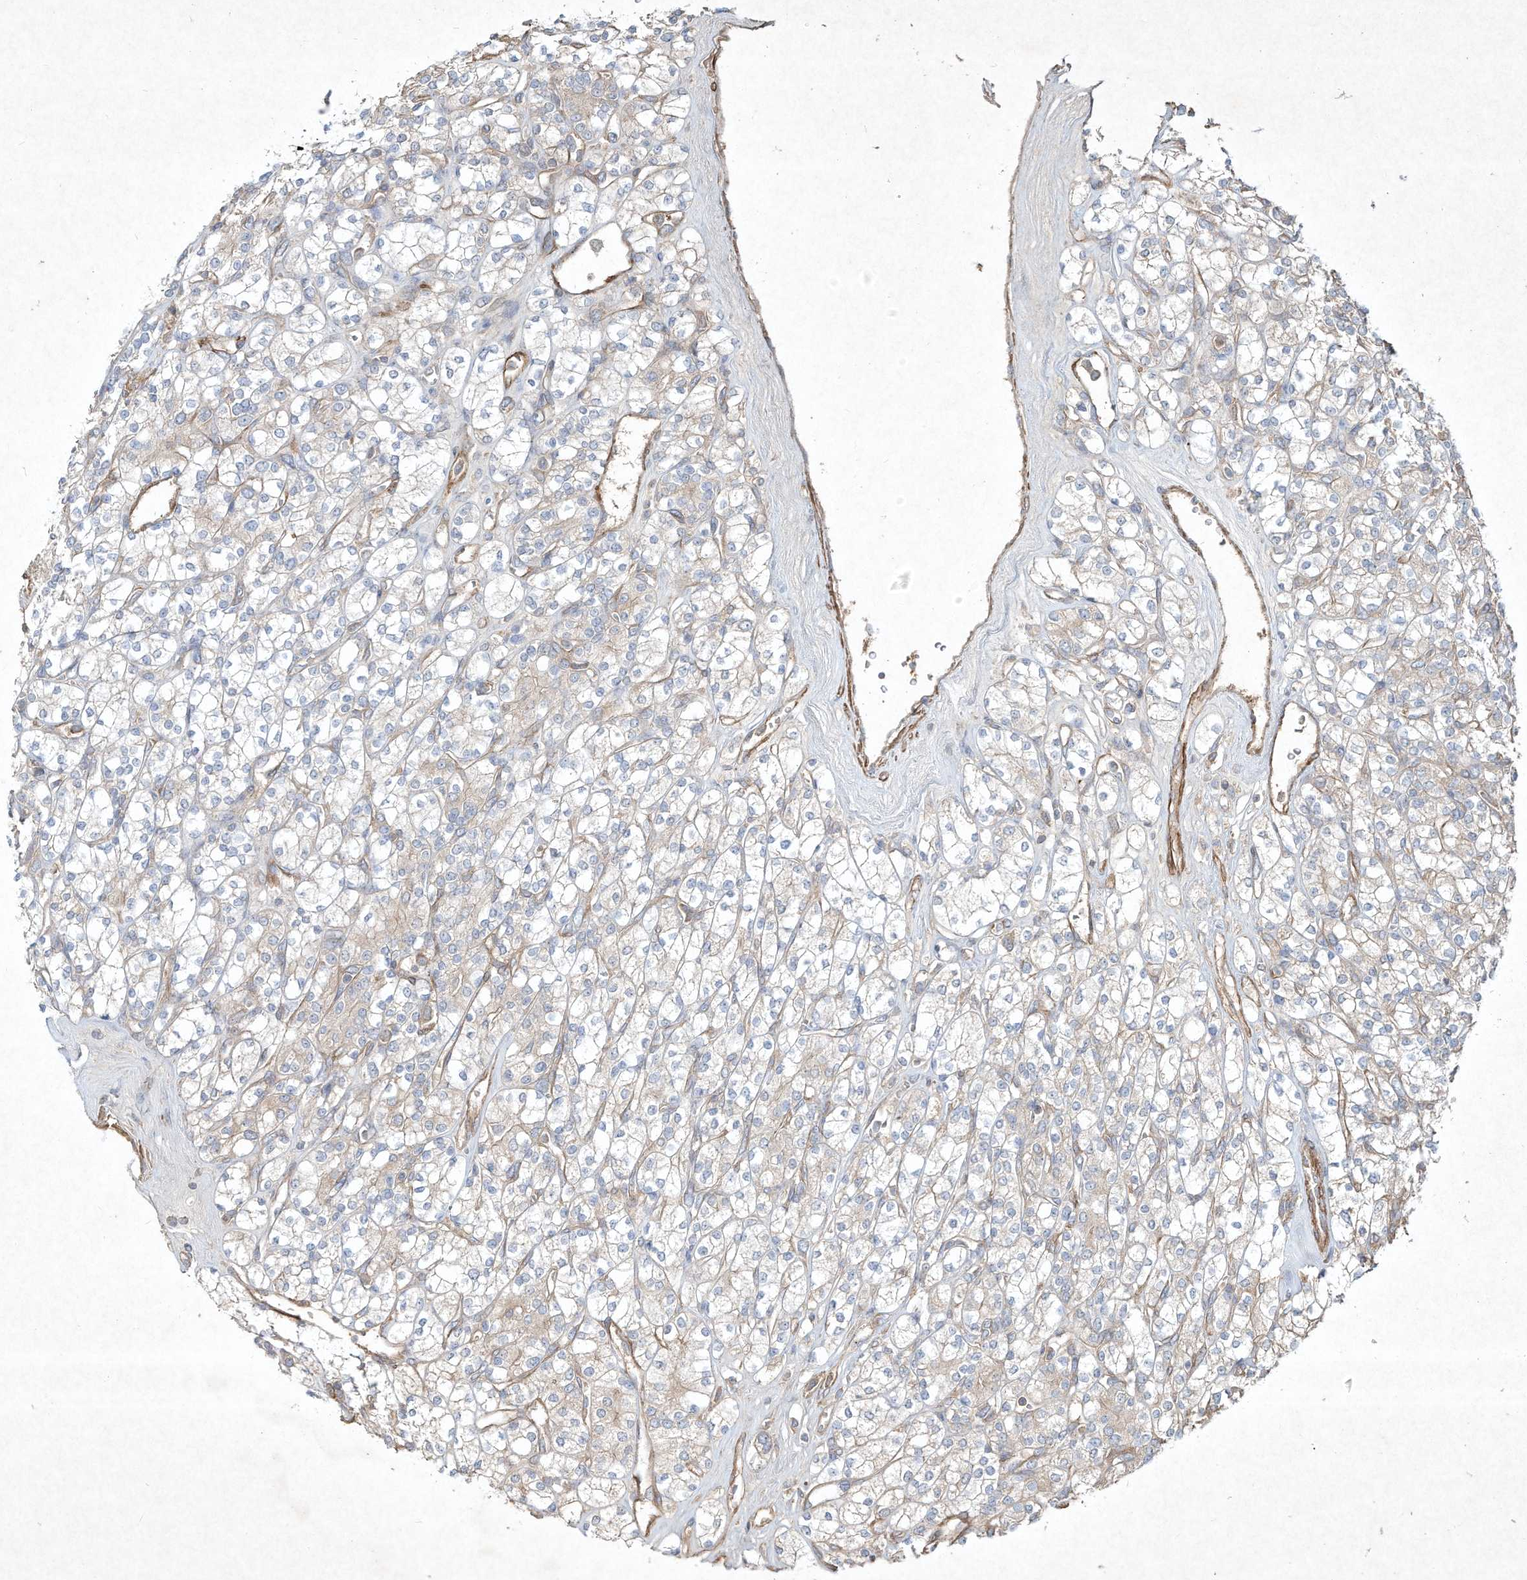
{"staining": {"intensity": "negative", "quantity": "none", "location": "none"}, "tissue": "renal cancer", "cell_type": "Tumor cells", "image_type": "cancer", "snomed": [{"axis": "morphology", "description": "Adenocarcinoma, NOS"}, {"axis": "topography", "description": "Kidney"}], "caption": "Immunohistochemical staining of renal cancer displays no significant expression in tumor cells. (DAB immunohistochemistry (IHC) visualized using brightfield microscopy, high magnification).", "gene": "HTR5A", "patient": {"sex": "male", "age": 77}}